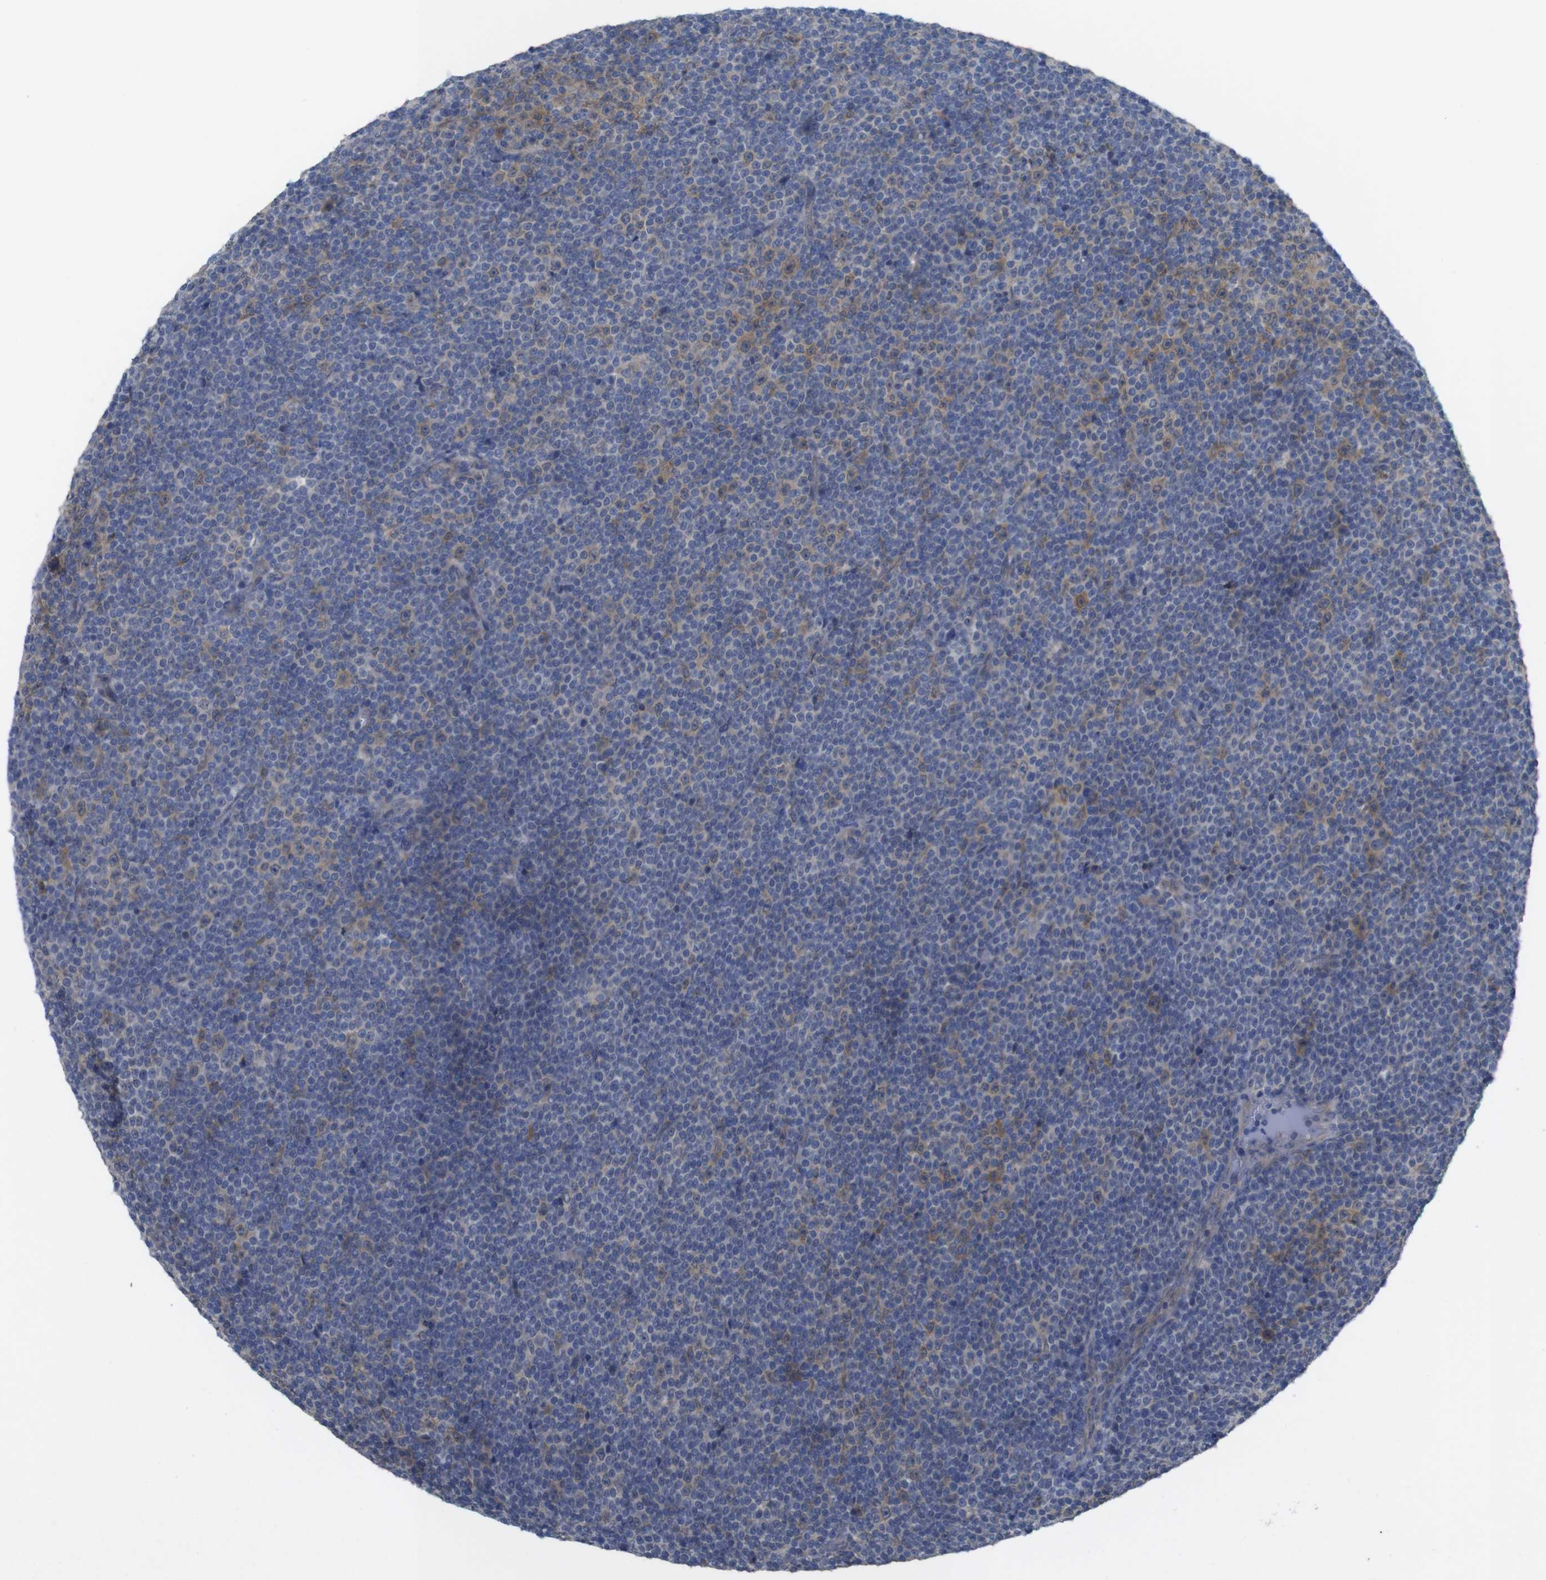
{"staining": {"intensity": "moderate", "quantity": "<25%", "location": "cytoplasmic/membranous"}, "tissue": "lymphoma", "cell_type": "Tumor cells", "image_type": "cancer", "snomed": [{"axis": "morphology", "description": "Malignant lymphoma, non-Hodgkin's type, Low grade"}, {"axis": "topography", "description": "Lymph node"}], "caption": "Lymphoma tissue exhibits moderate cytoplasmic/membranous positivity in approximately <25% of tumor cells, visualized by immunohistochemistry.", "gene": "BCAR3", "patient": {"sex": "female", "age": 67}}